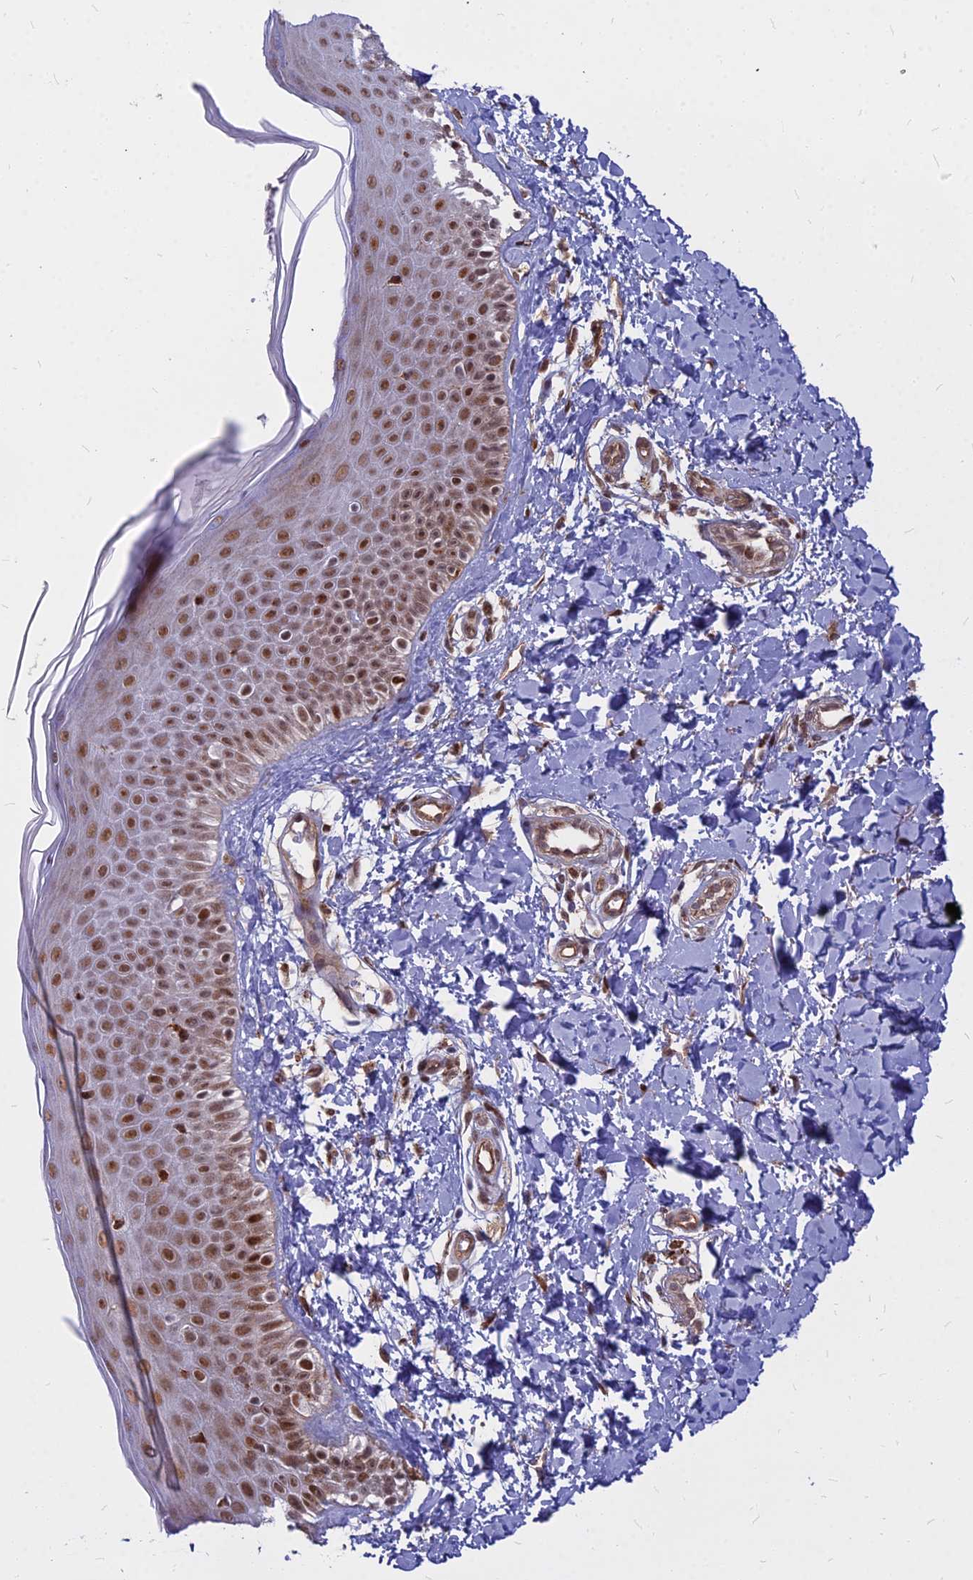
{"staining": {"intensity": "negative", "quantity": "none", "location": "none"}, "tissue": "skin", "cell_type": "Fibroblasts", "image_type": "normal", "snomed": [{"axis": "morphology", "description": "Normal tissue, NOS"}, {"axis": "topography", "description": "Skin"}], "caption": "DAB immunohistochemical staining of unremarkable skin reveals no significant expression in fibroblasts.", "gene": "ALG10B", "patient": {"sex": "male", "age": 52}}